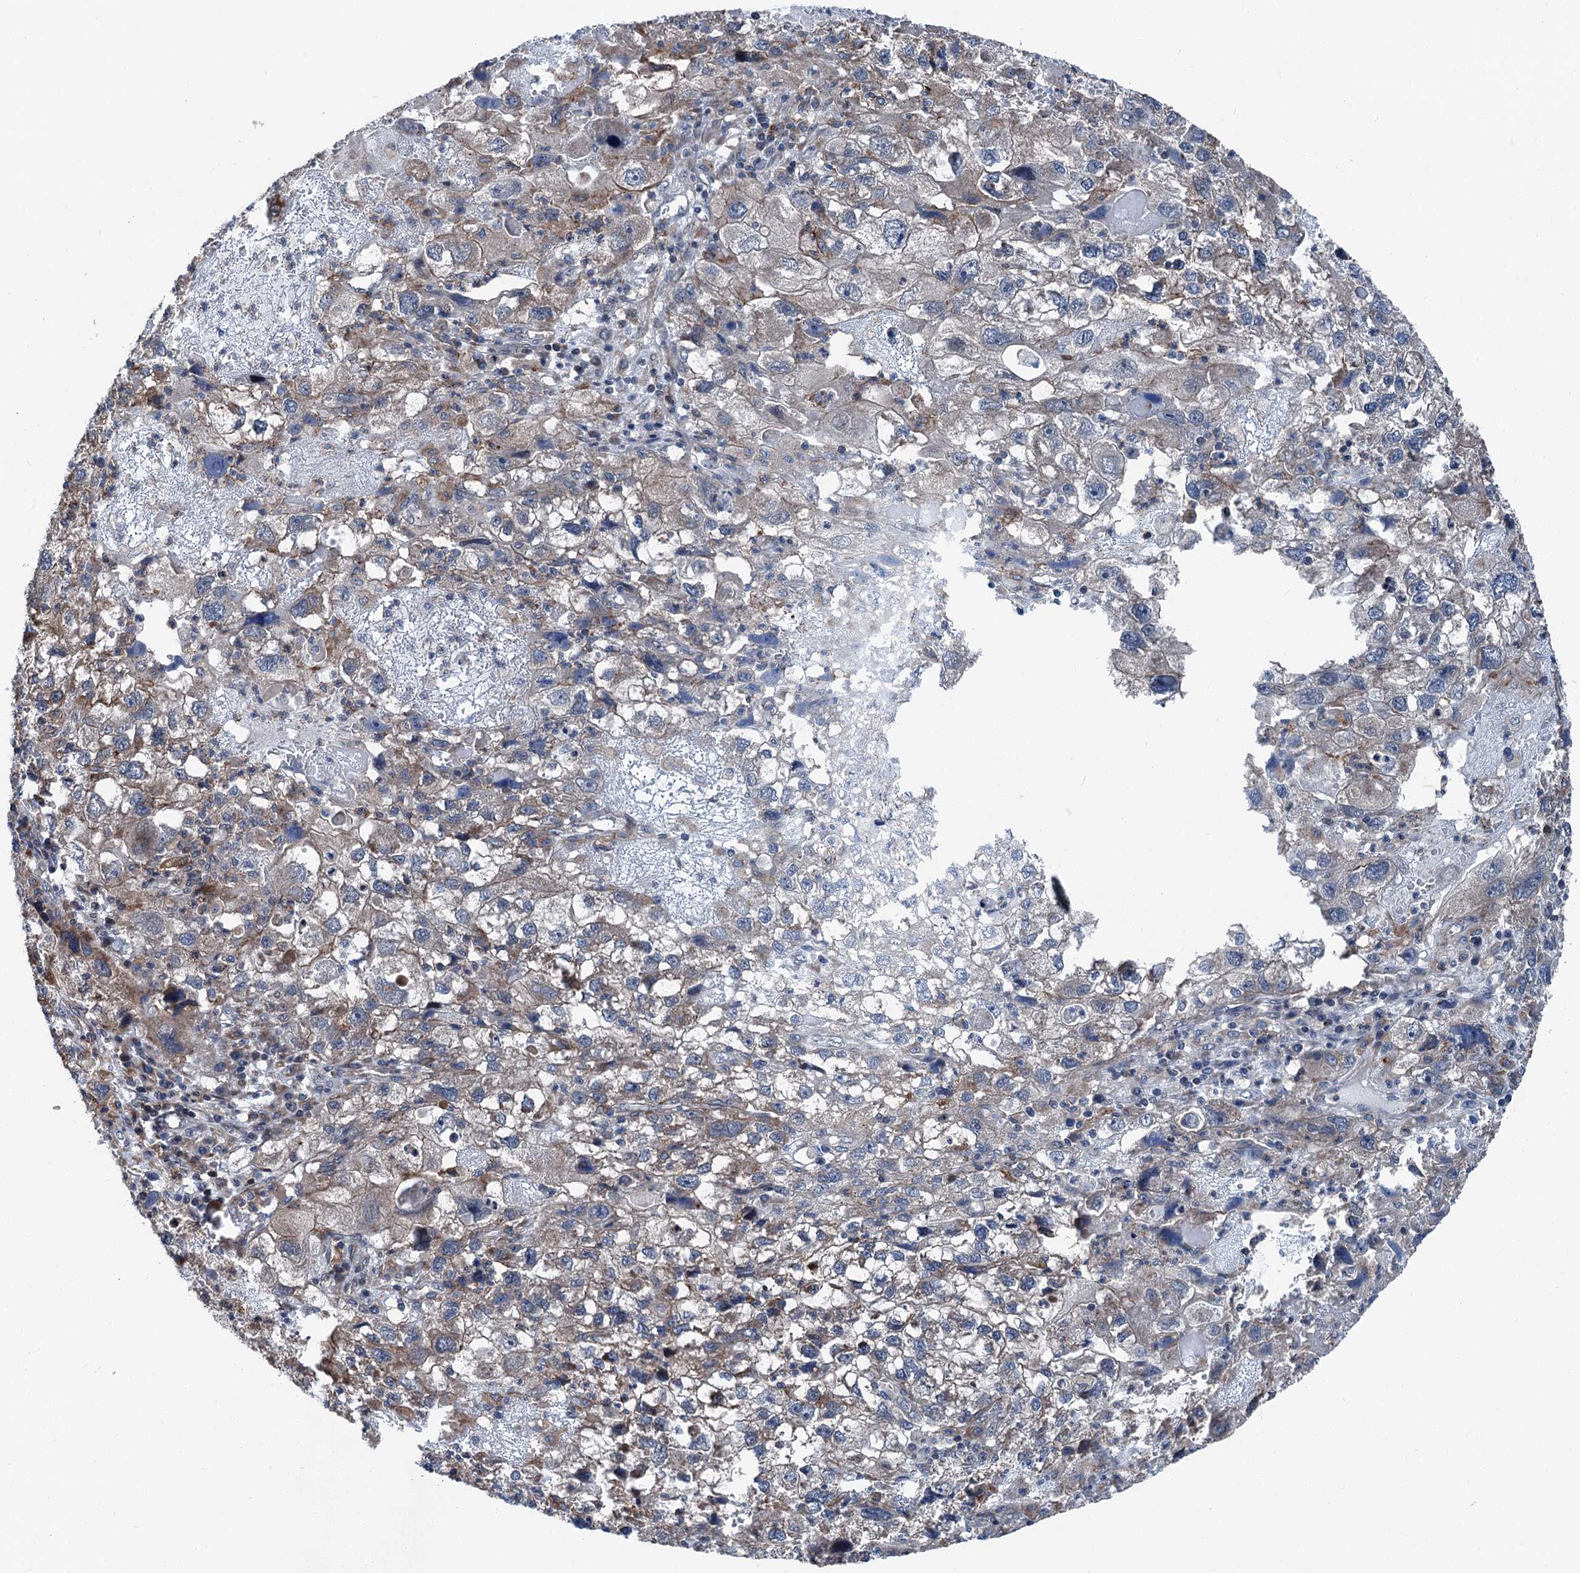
{"staining": {"intensity": "weak", "quantity": "<25%", "location": "cytoplasmic/membranous"}, "tissue": "endometrial cancer", "cell_type": "Tumor cells", "image_type": "cancer", "snomed": [{"axis": "morphology", "description": "Adenocarcinoma, NOS"}, {"axis": "topography", "description": "Endometrium"}], "caption": "There is no significant positivity in tumor cells of adenocarcinoma (endometrial). (DAB immunohistochemistry visualized using brightfield microscopy, high magnification).", "gene": "POLR1D", "patient": {"sex": "female", "age": 49}}